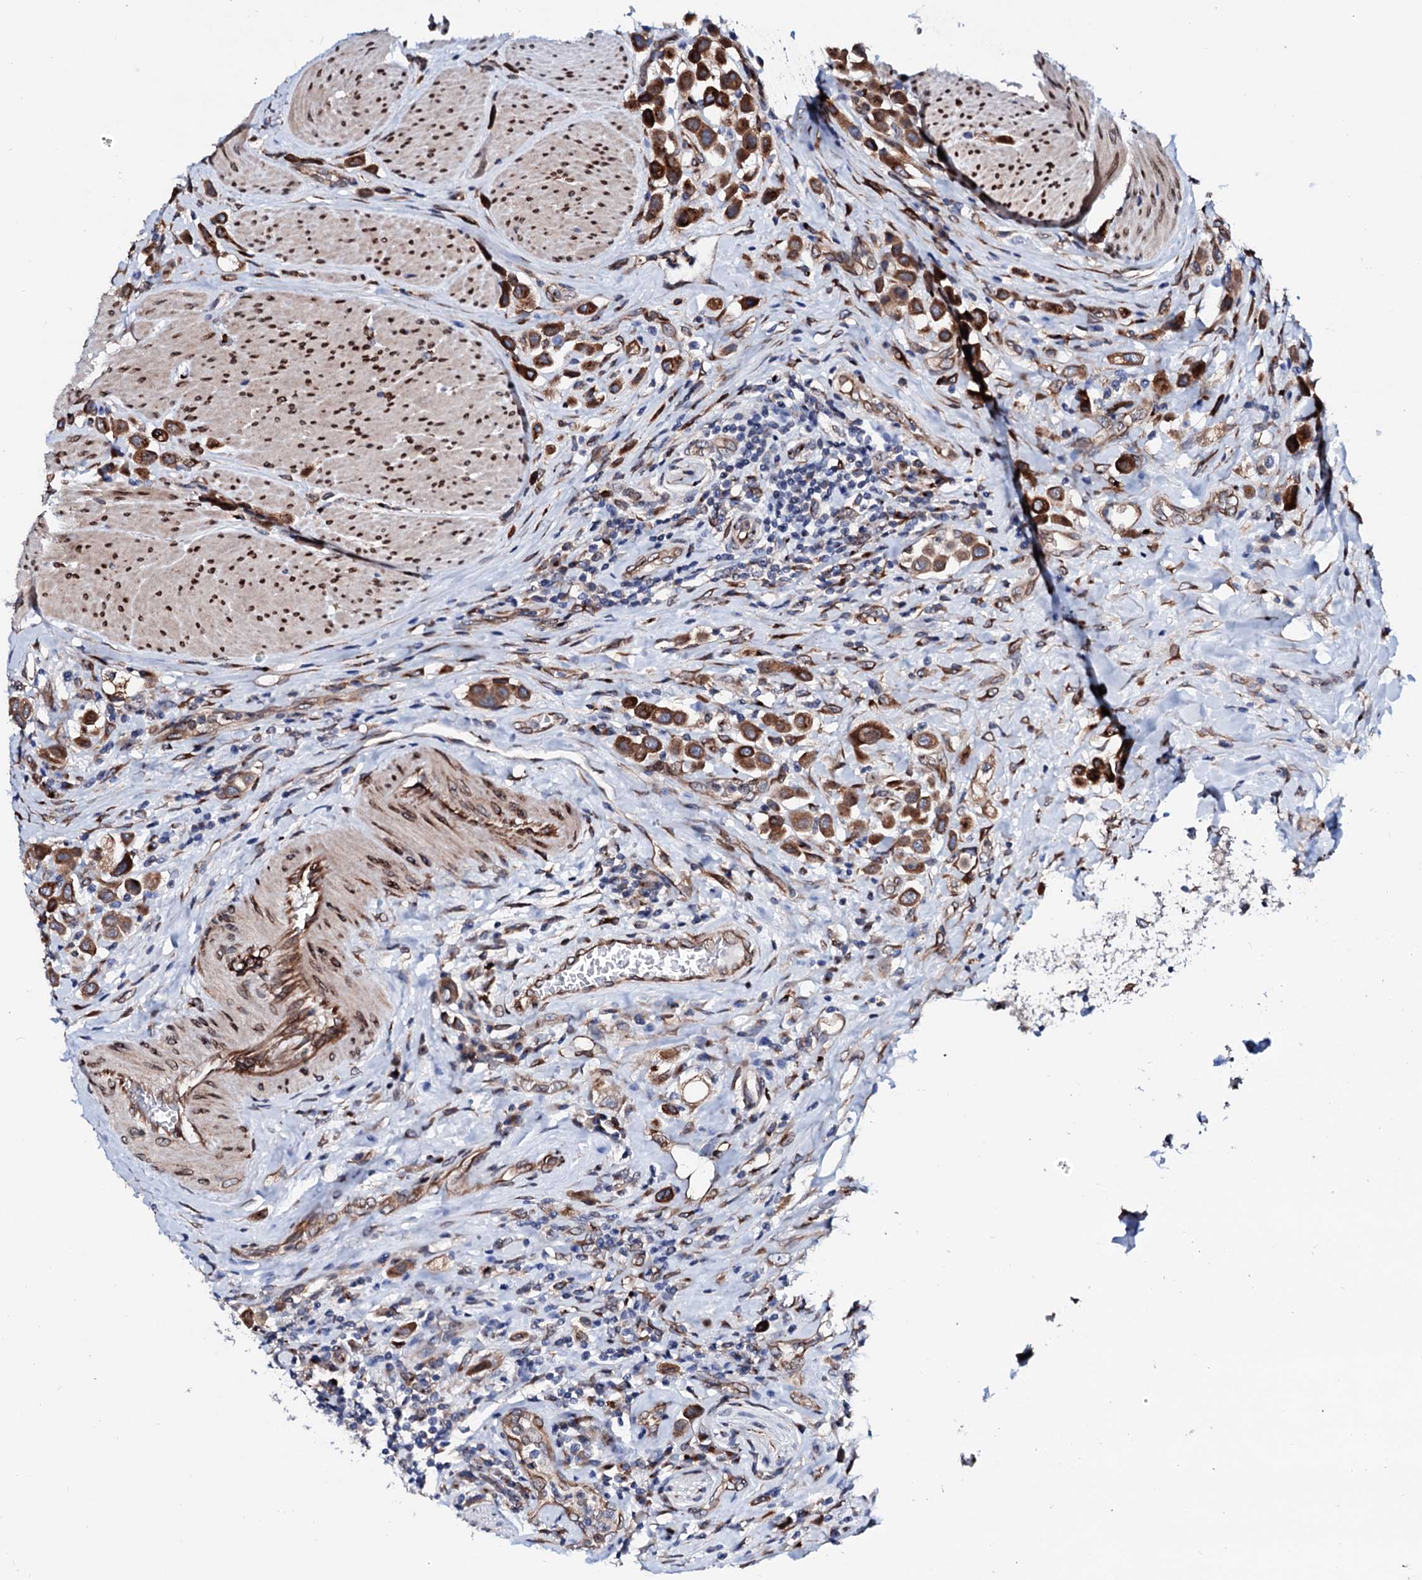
{"staining": {"intensity": "moderate", "quantity": ">75%", "location": "cytoplasmic/membranous"}, "tissue": "urothelial cancer", "cell_type": "Tumor cells", "image_type": "cancer", "snomed": [{"axis": "morphology", "description": "Urothelial carcinoma, High grade"}, {"axis": "topography", "description": "Urinary bladder"}], "caption": "Immunohistochemical staining of human urothelial cancer reveals moderate cytoplasmic/membranous protein staining in approximately >75% of tumor cells.", "gene": "TMCO3", "patient": {"sex": "male", "age": 50}}